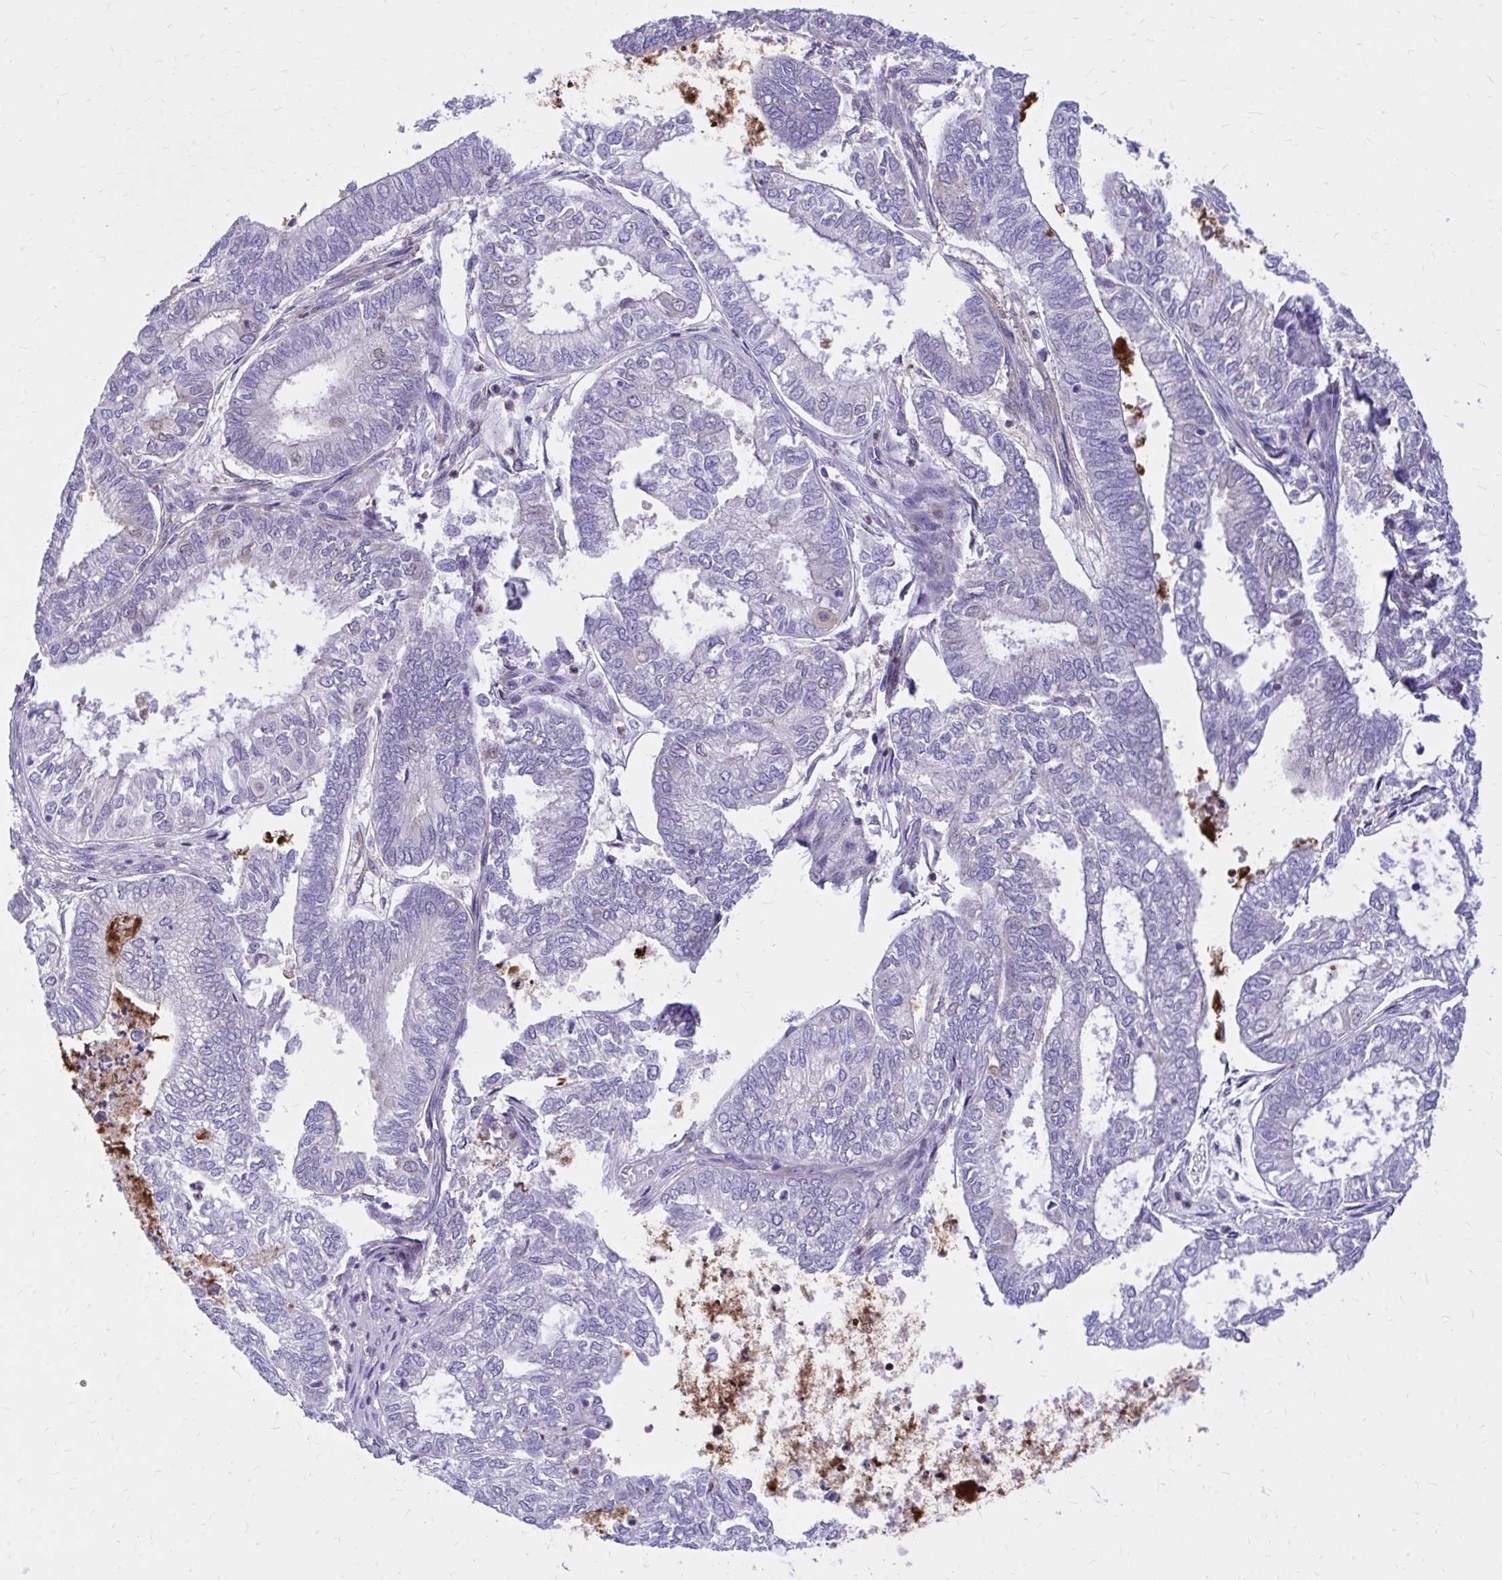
{"staining": {"intensity": "negative", "quantity": "none", "location": "none"}, "tissue": "ovarian cancer", "cell_type": "Tumor cells", "image_type": "cancer", "snomed": [{"axis": "morphology", "description": "Carcinoma, endometroid"}, {"axis": "topography", "description": "Ovary"}], "caption": "High magnification brightfield microscopy of ovarian cancer stained with DAB (brown) and counterstained with hematoxylin (blue): tumor cells show no significant staining.", "gene": "ADAMTSL1", "patient": {"sex": "female", "age": 64}}